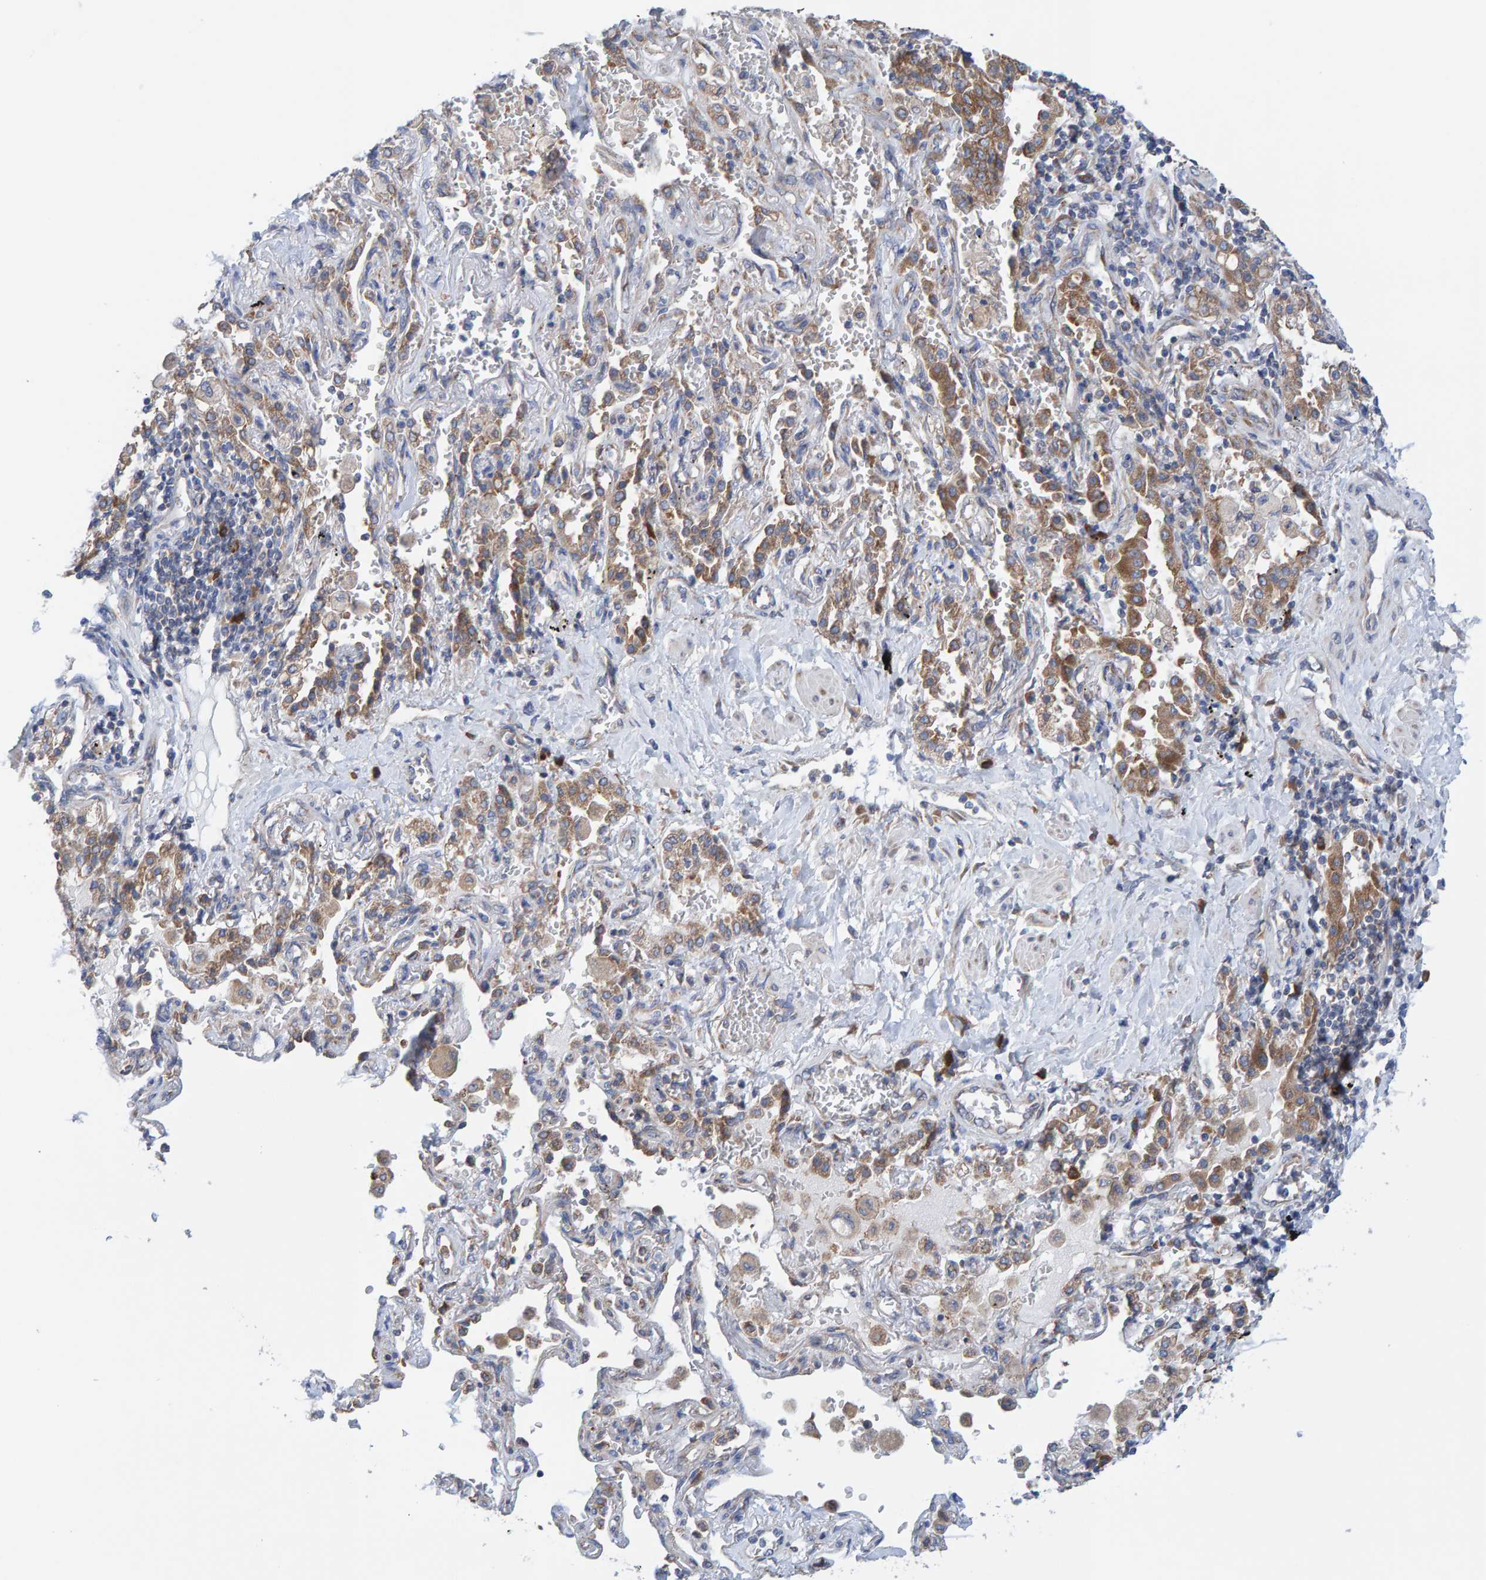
{"staining": {"intensity": "moderate", "quantity": ">75%", "location": "cytoplasmic/membranous"}, "tissue": "lung cancer", "cell_type": "Tumor cells", "image_type": "cancer", "snomed": [{"axis": "morphology", "description": "Adenocarcinoma, NOS"}, {"axis": "topography", "description": "Lung"}], "caption": "Brown immunohistochemical staining in human lung adenocarcinoma reveals moderate cytoplasmic/membranous expression in about >75% of tumor cells.", "gene": "CDK5RAP3", "patient": {"sex": "female", "age": 65}}